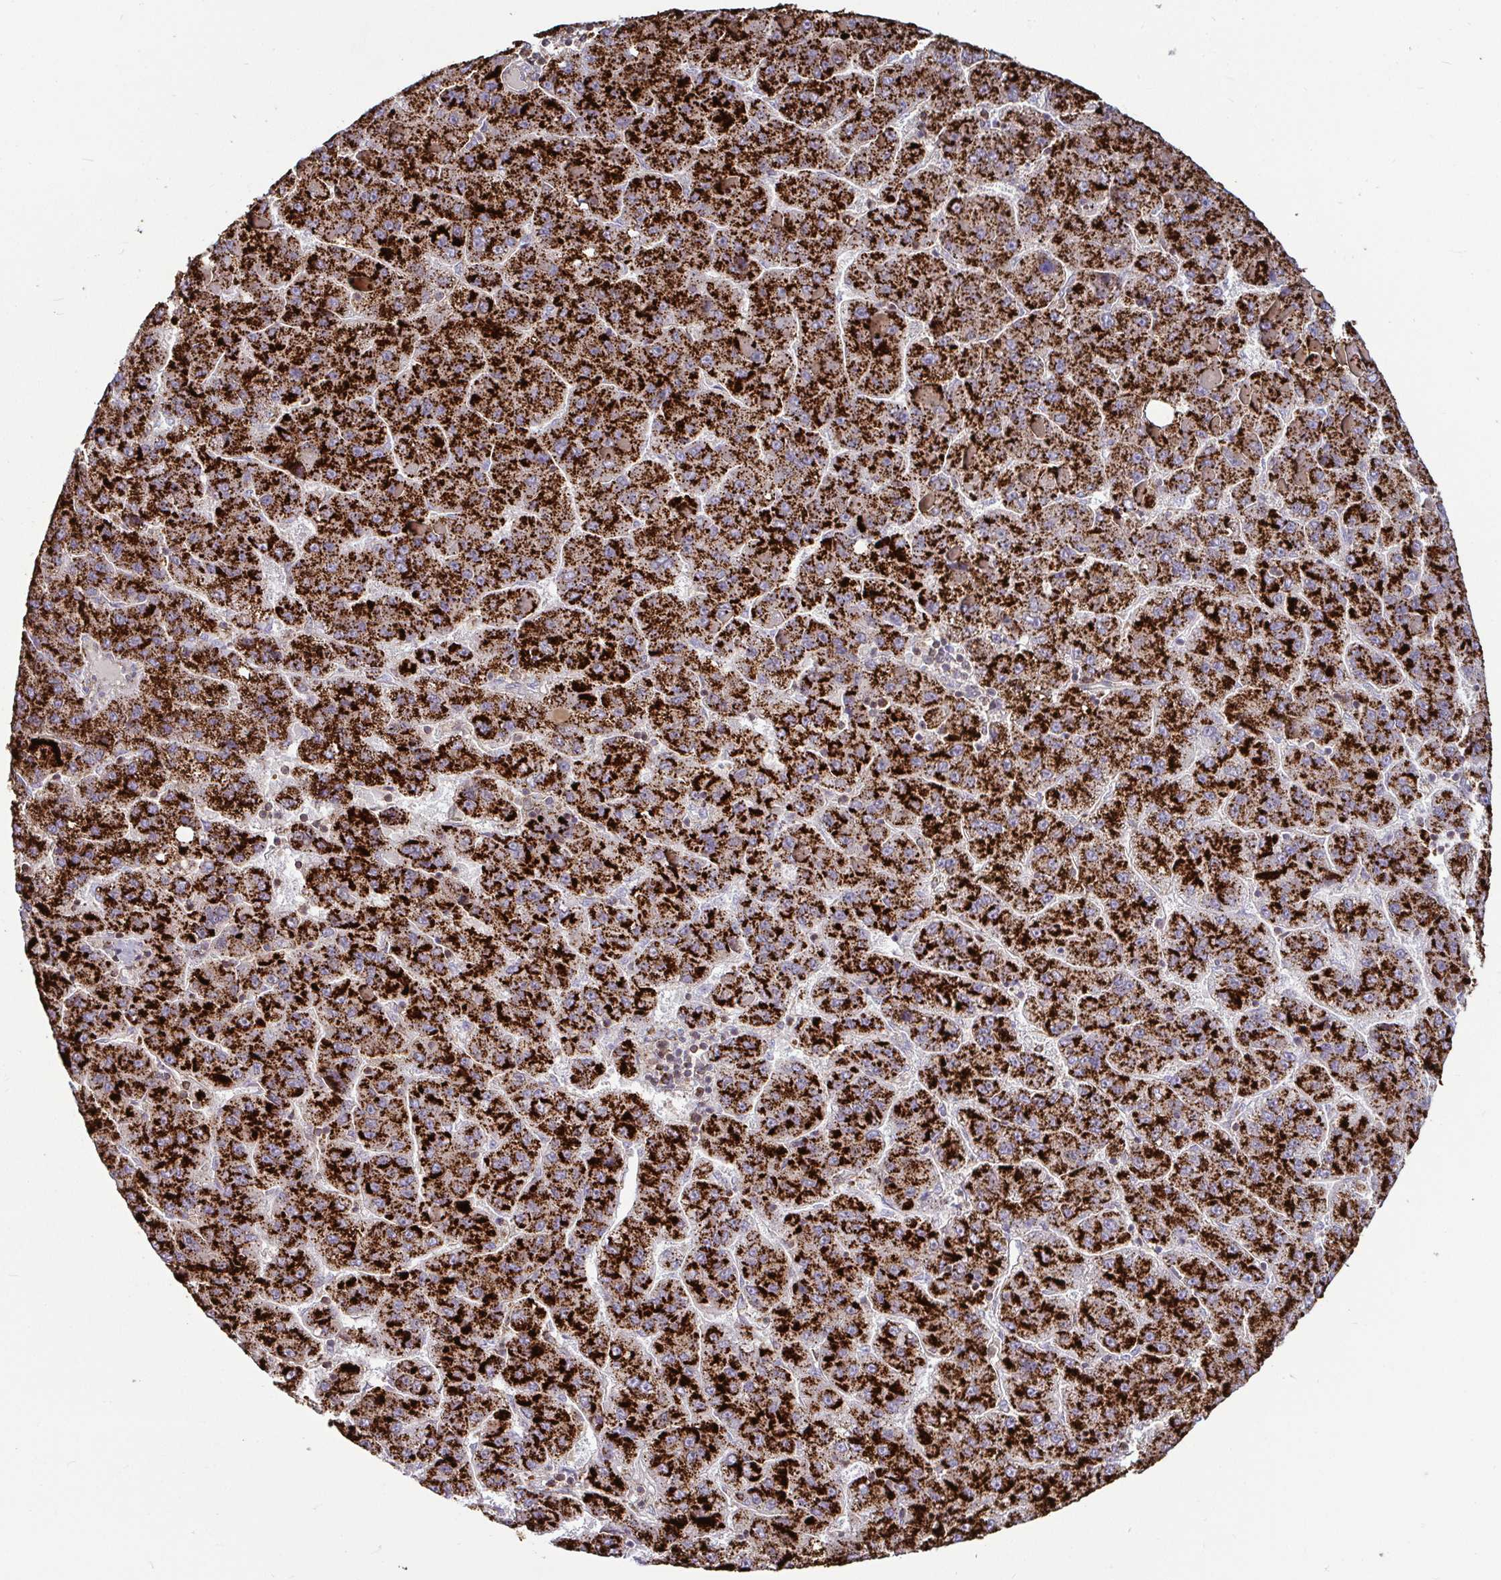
{"staining": {"intensity": "strong", "quantity": ">75%", "location": "cytoplasmic/membranous"}, "tissue": "liver cancer", "cell_type": "Tumor cells", "image_type": "cancer", "snomed": [{"axis": "morphology", "description": "Carcinoma, Hepatocellular, NOS"}, {"axis": "topography", "description": "Liver"}], "caption": "High-magnification brightfield microscopy of liver hepatocellular carcinoma stained with DAB (brown) and counterstained with hematoxylin (blue). tumor cells exhibit strong cytoplasmic/membranous positivity is appreciated in approximately>75% of cells.", "gene": "SPRY1", "patient": {"sex": "female", "age": 82}}